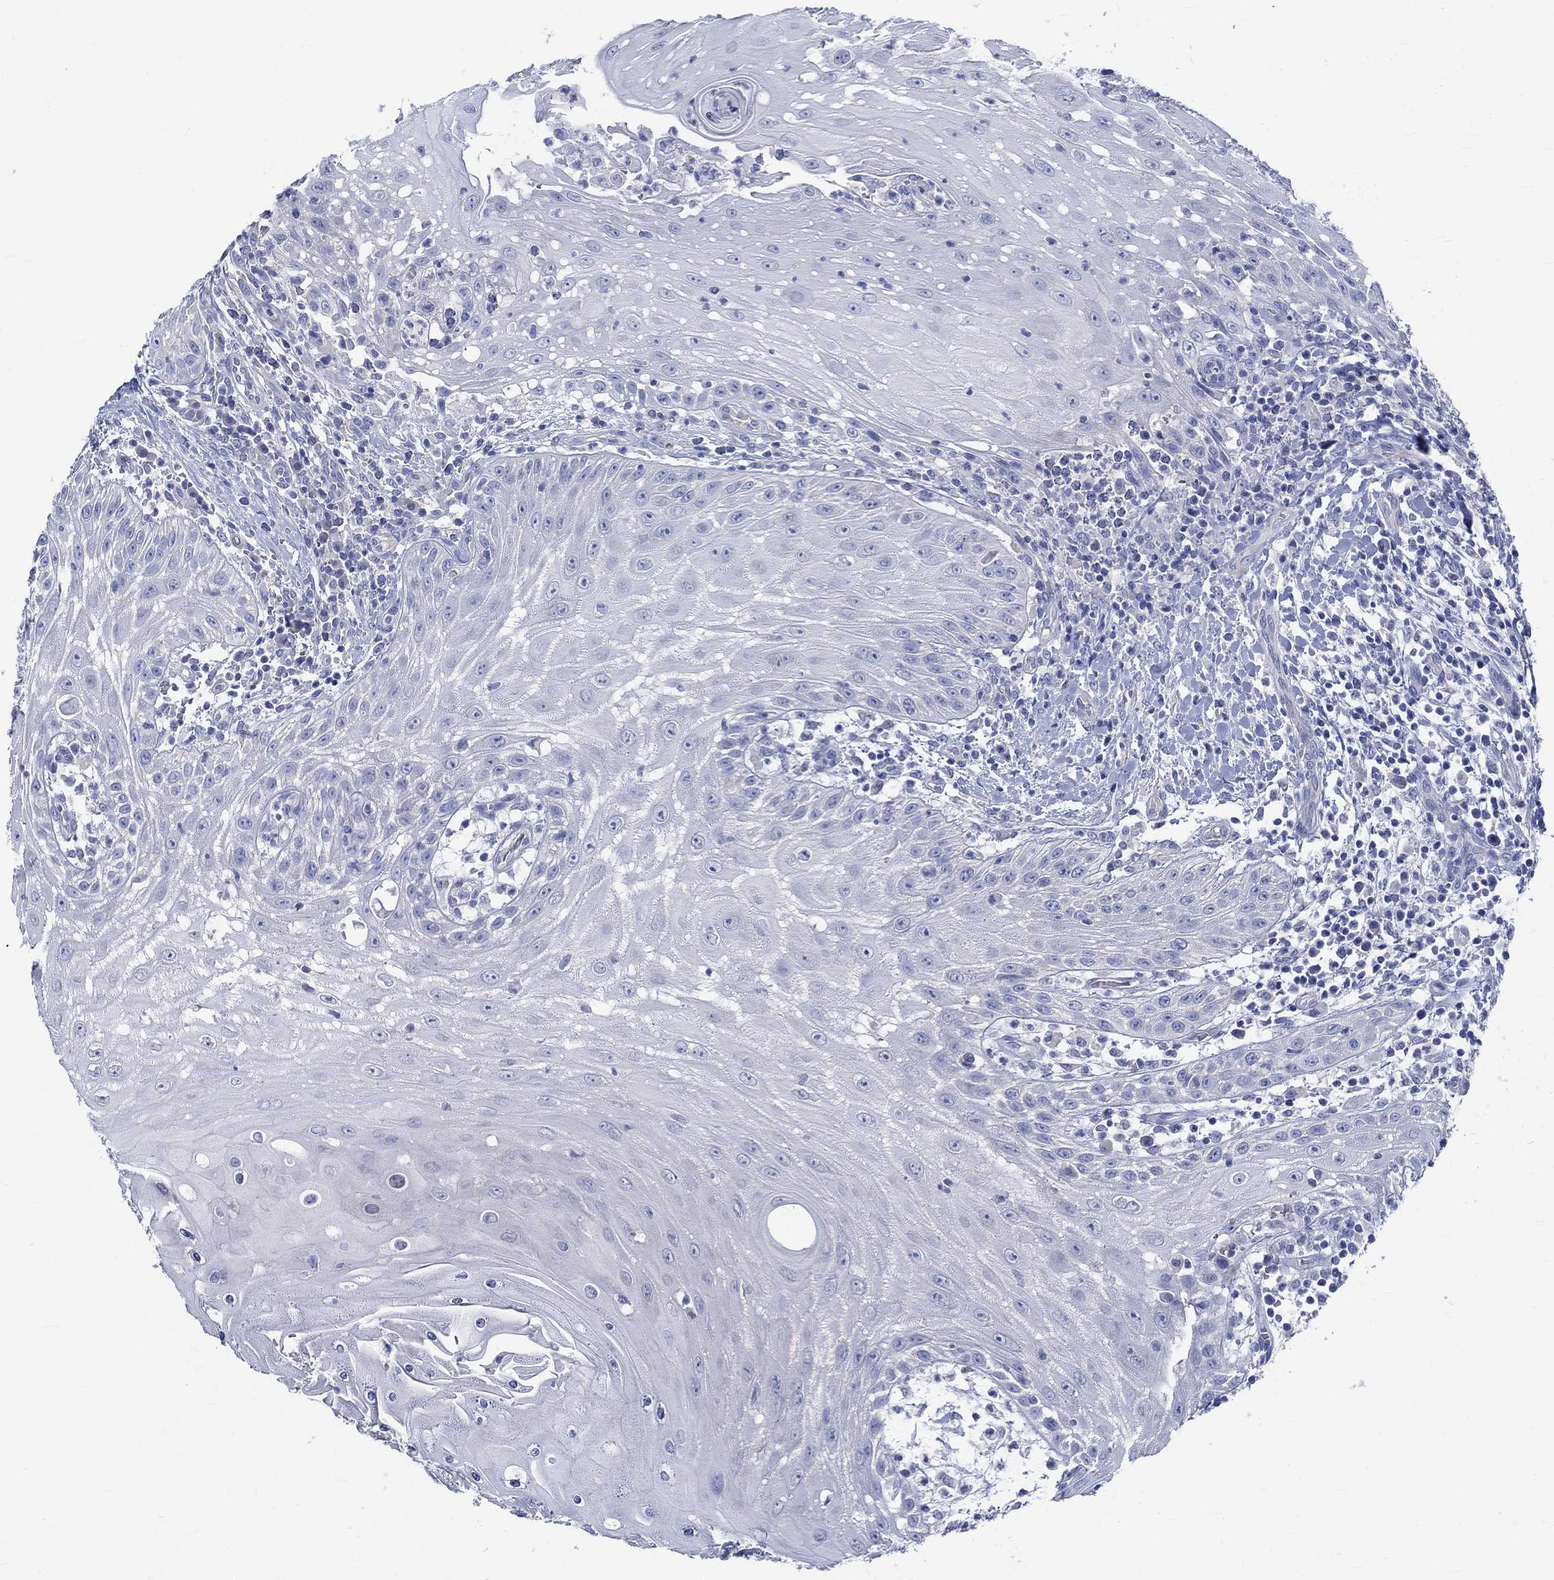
{"staining": {"intensity": "negative", "quantity": "none", "location": "none"}, "tissue": "head and neck cancer", "cell_type": "Tumor cells", "image_type": "cancer", "snomed": [{"axis": "morphology", "description": "Squamous cell carcinoma, NOS"}, {"axis": "topography", "description": "Oral tissue"}, {"axis": "topography", "description": "Head-Neck"}], "caption": "There is no significant staining in tumor cells of head and neck cancer.", "gene": "KCNA1", "patient": {"sex": "male", "age": 58}}